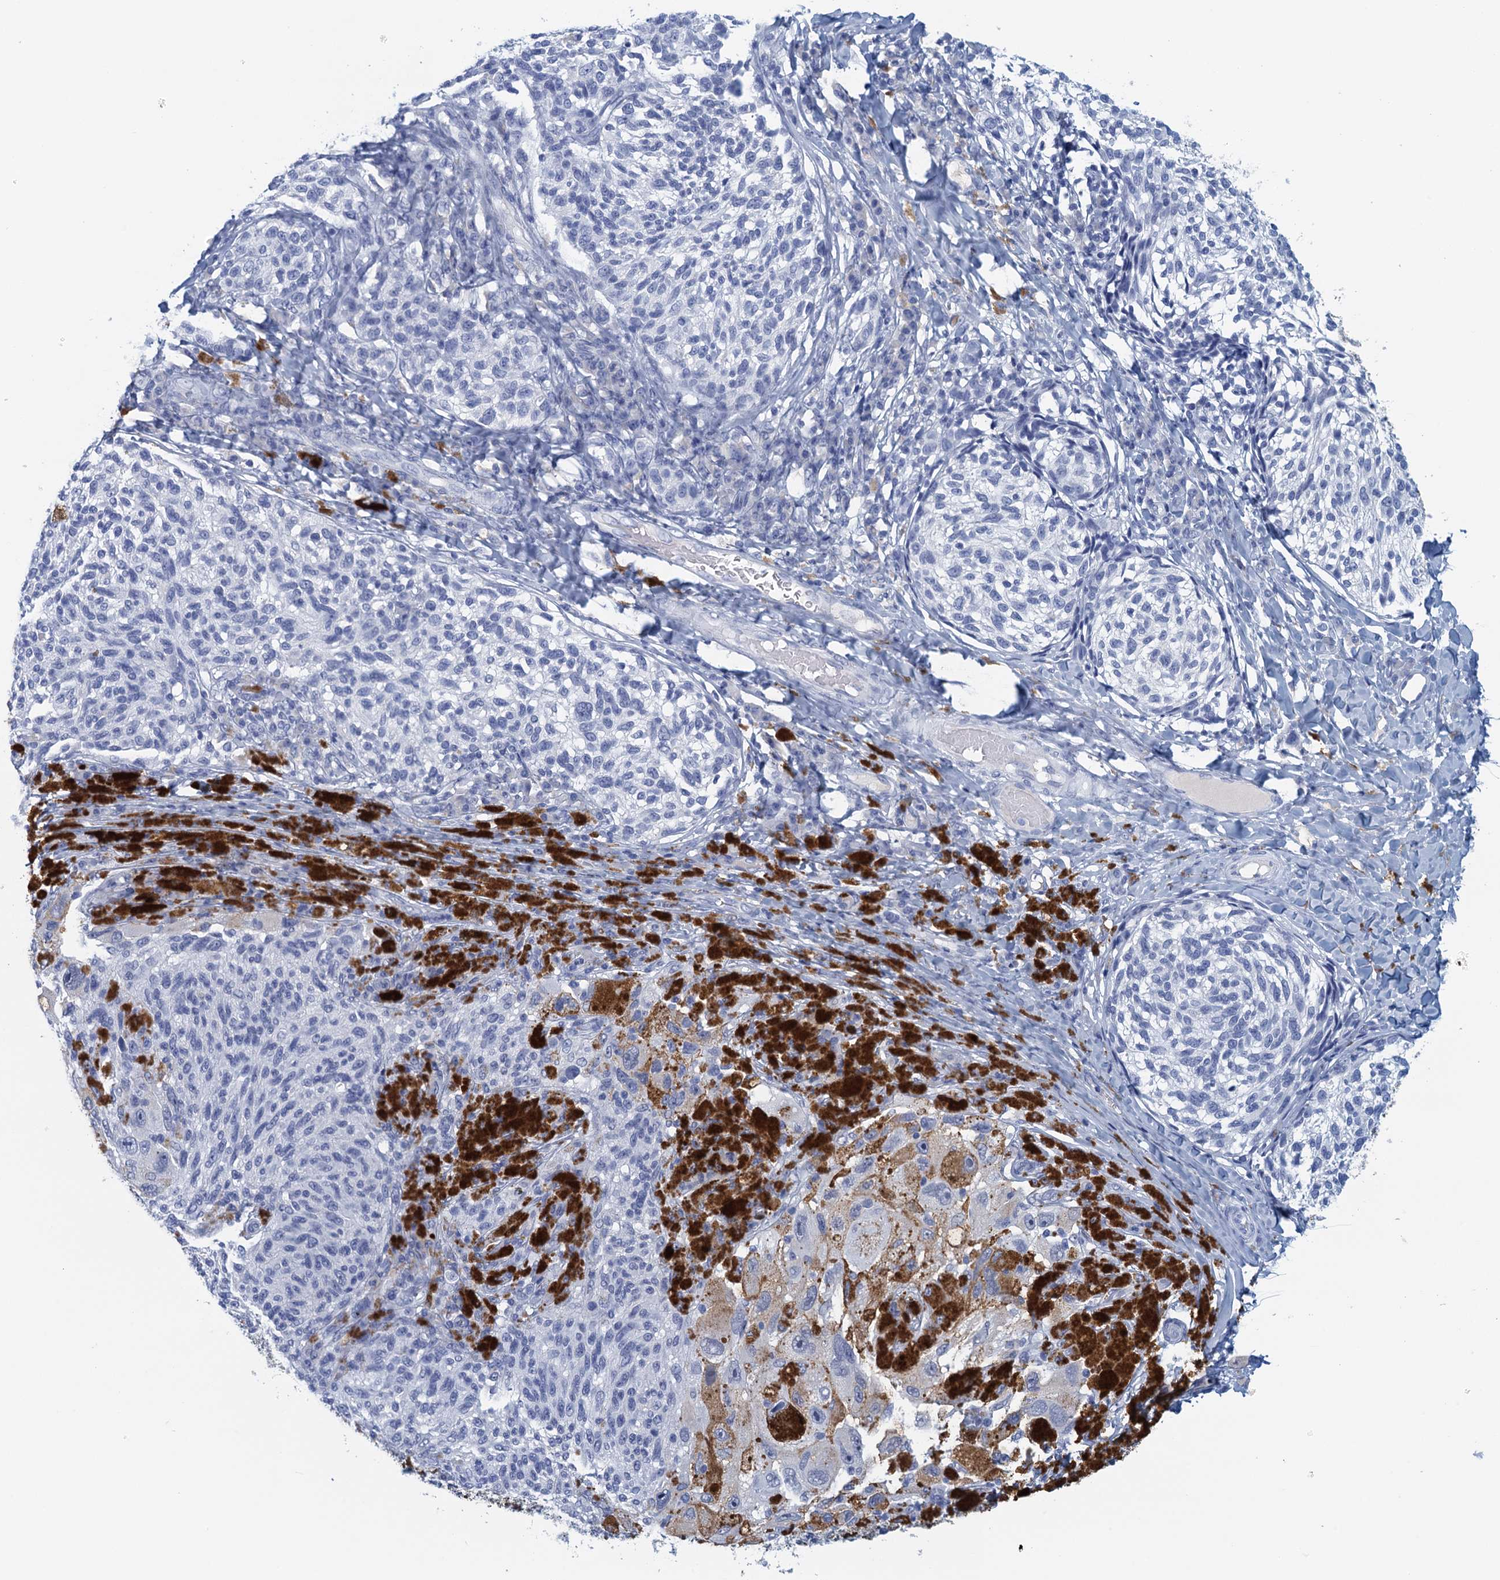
{"staining": {"intensity": "negative", "quantity": "none", "location": "none"}, "tissue": "melanoma", "cell_type": "Tumor cells", "image_type": "cancer", "snomed": [{"axis": "morphology", "description": "Malignant melanoma, NOS"}, {"axis": "topography", "description": "Skin"}], "caption": "DAB (3,3'-diaminobenzidine) immunohistochemical staining of malignant melanoma shows no significant positivity in tumor cells. (DAB (3,3'-diaminobenzidine) immunohistochemistry (IHC), high magnification).", "gene": "CYP51A1", "patient": {"sex": "female", "age": 73}}